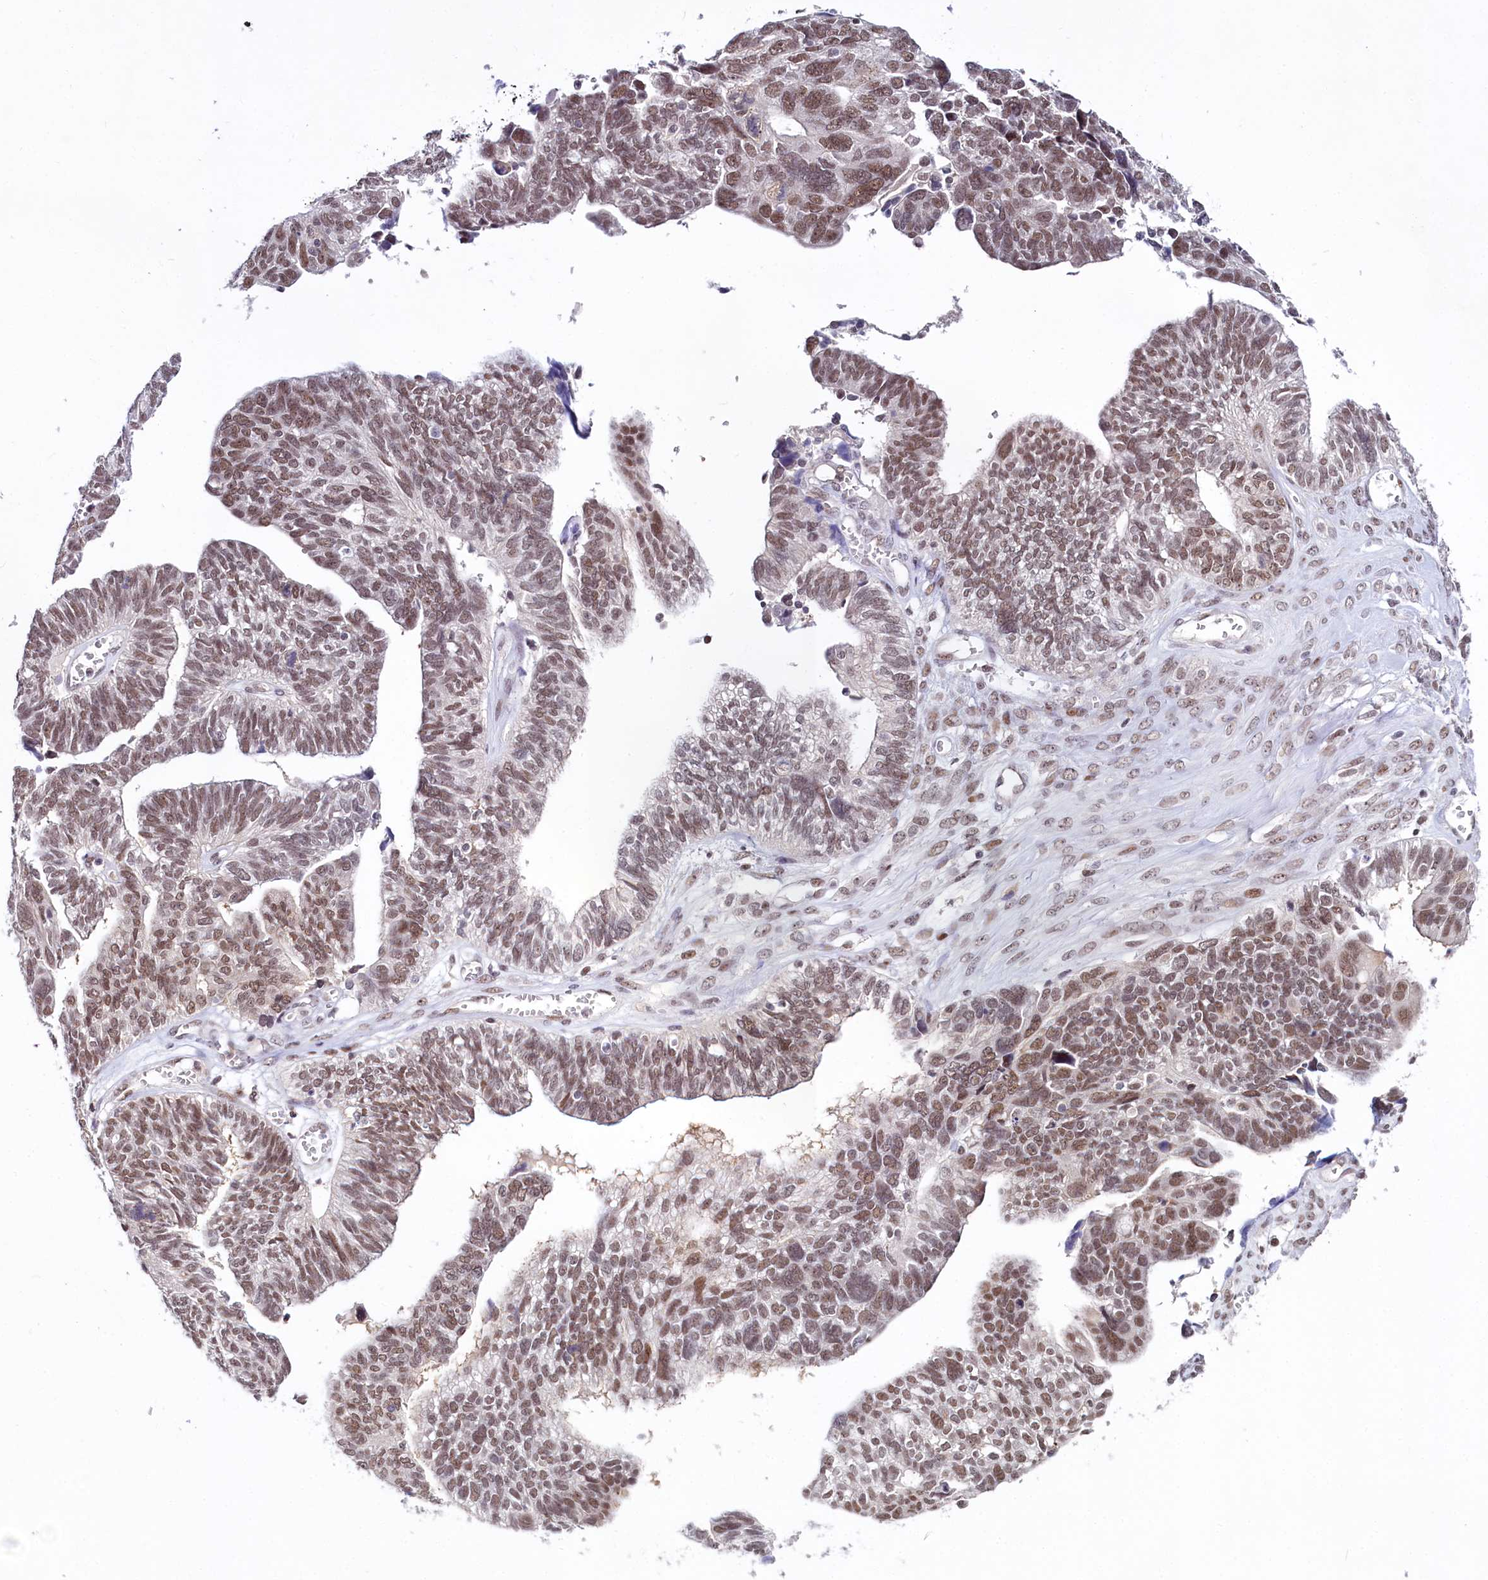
{"staining": {"intensity": "moderate", "quantity": ">75%", "location": "nuclear"}, "tissue": "ovarian cancer", "cell_type": "Tumor cells", "image_type": "cancer", "snomed": [{"axis": "morphology", "description": "Cystadenocarcinoma, serous, NOS"}, {"axis": "topography", "description": "Ovary"}], "caption": "DAB immunohistochemical staining of serous cystadenocarcinoma (ovarian) reveals moderate nuclear protein staining in about >75% of tumor cells.", "gene": "SCAF11", "patient": {"sex": "female", "age": 79}}